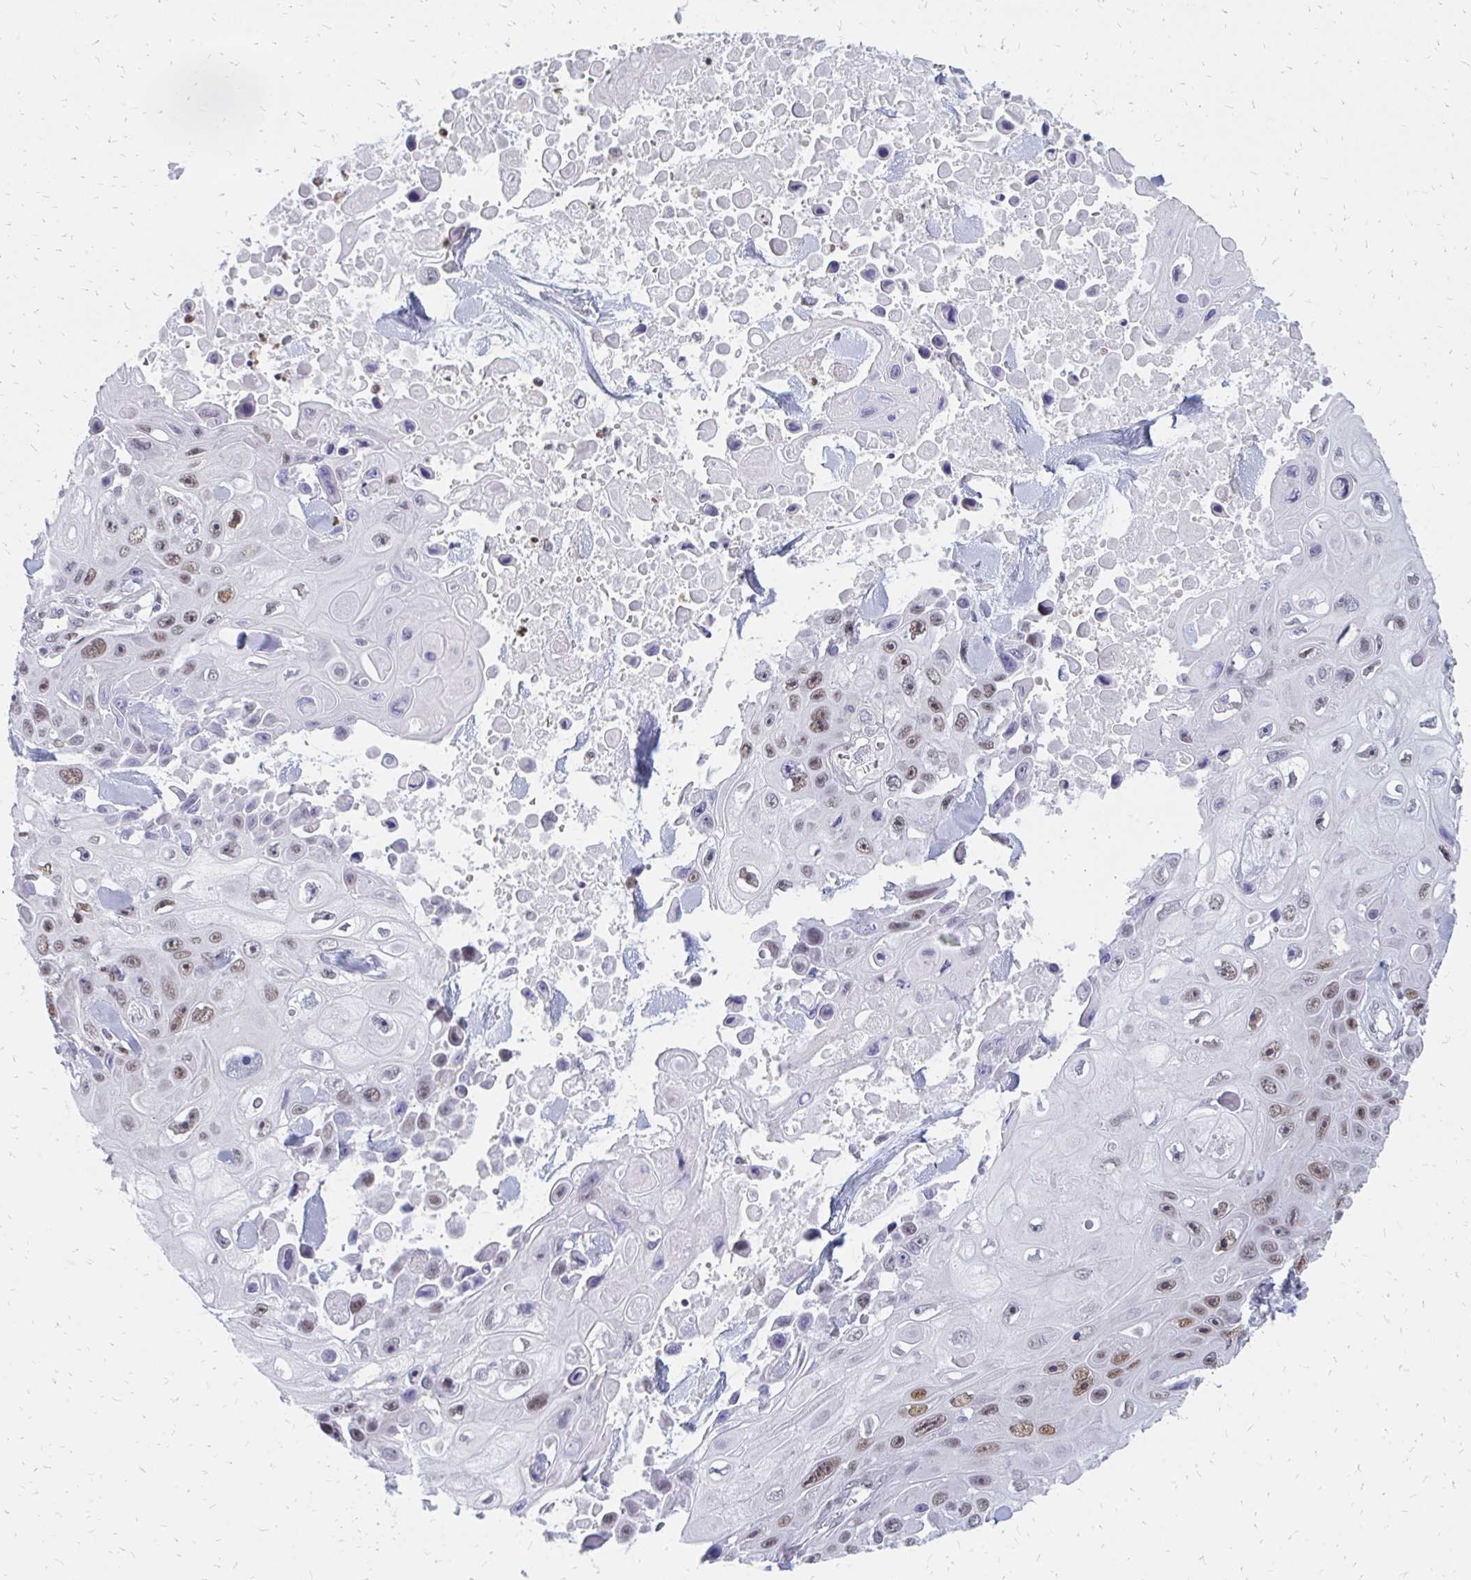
{"staining": {"intensity": "moderate", "quantity": ">75%", "location": "nuclear"}, "tissue": "skin cancer", "cell_type": "Tumor cells", "image_type": "cancer", "snomed": [{"axis": "morphology", "description": "Squamous cell carcinoma, NOS"}, {"axis": "topography", "description": "Skin"}], "caption": "Squamous cell carcinoma (skin) stained for a protein (brown) displays moderate nuclear positive staining in approximately >75% of tumor cells.", "gene": "PLK3", "patient": {"sex": "male", "age": 82}}